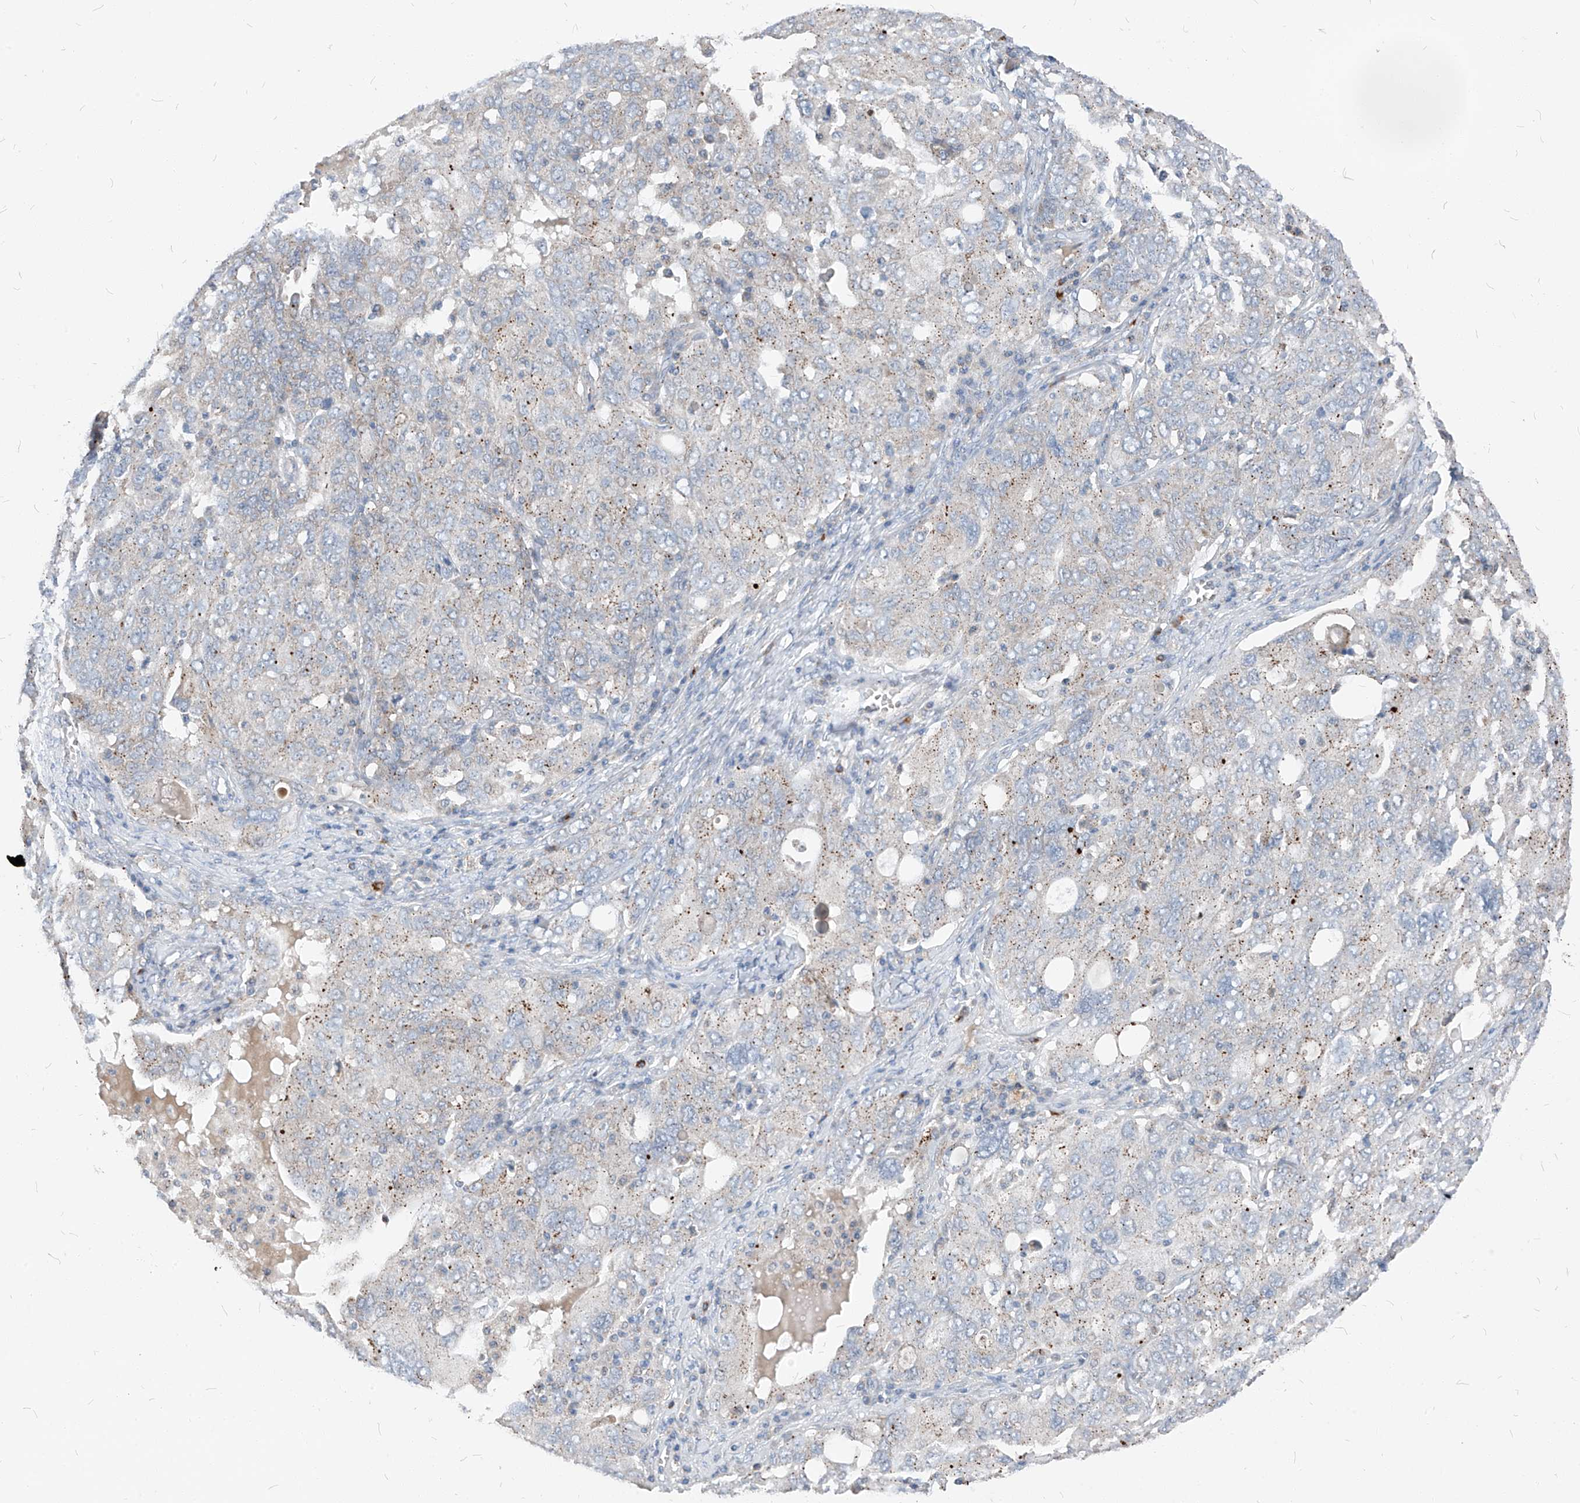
{"staining": {"intensity": "weak", "quantity": "<25%", "location": "cytoplasmic/membranous"}, "tissue": "ovarian cancer", "cell_type": "Tumor cells", "image_type": "cancer", "snomed": [{"axis": "morphology", "description": "Carcinoma, endometroid"}, {"axis": "topography", "description": "Ovary"}], "caption": "Immunohistochemistry of human ovarian endometroid carcinoma shows no expression in tumor cells. (DAB (3,3'-diaminobenzidine) IHC visualized using brightfield microscopy, high magnification).", "gene": "CHMP2B", "patient": {"sex": "female", "age": 62}}